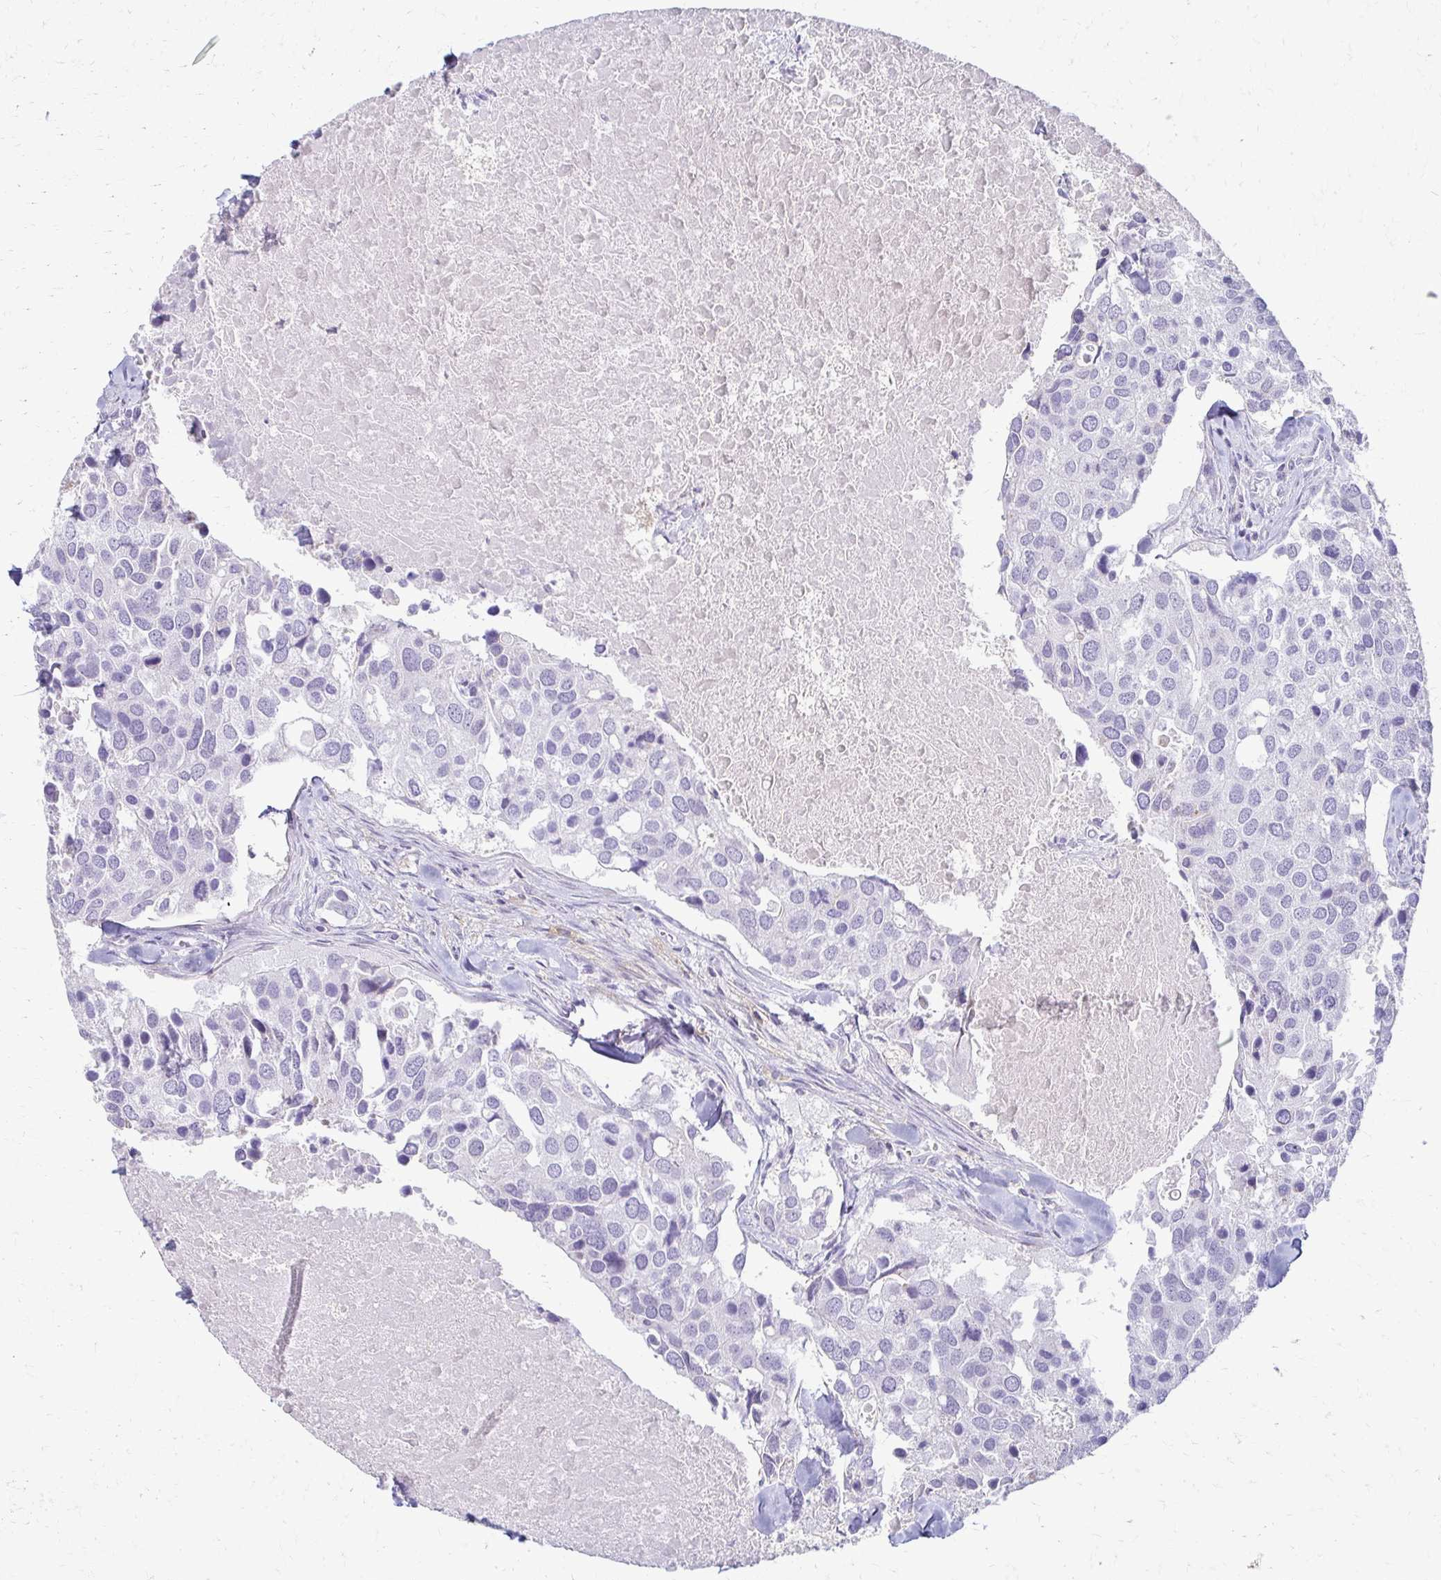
{"staining": {"intensity": "negative", "quantity": "none", "location": "none"}, "tissue": "breast cancer", "cell_type": "Tumor cells", "image_type": "cancer", "snomed": [{"axis": "morphology", "description": "Duct carcinoma"}, {"axis": "topography", "description": "Breast"}], "caption": "An immunohistochemistry (IHC) micrograph of breast cancer is shown. There is no staining in tumor cells of breast cancer.", "gene": "FCGR2B", "patient": {"sex": "female", "age": 83}}